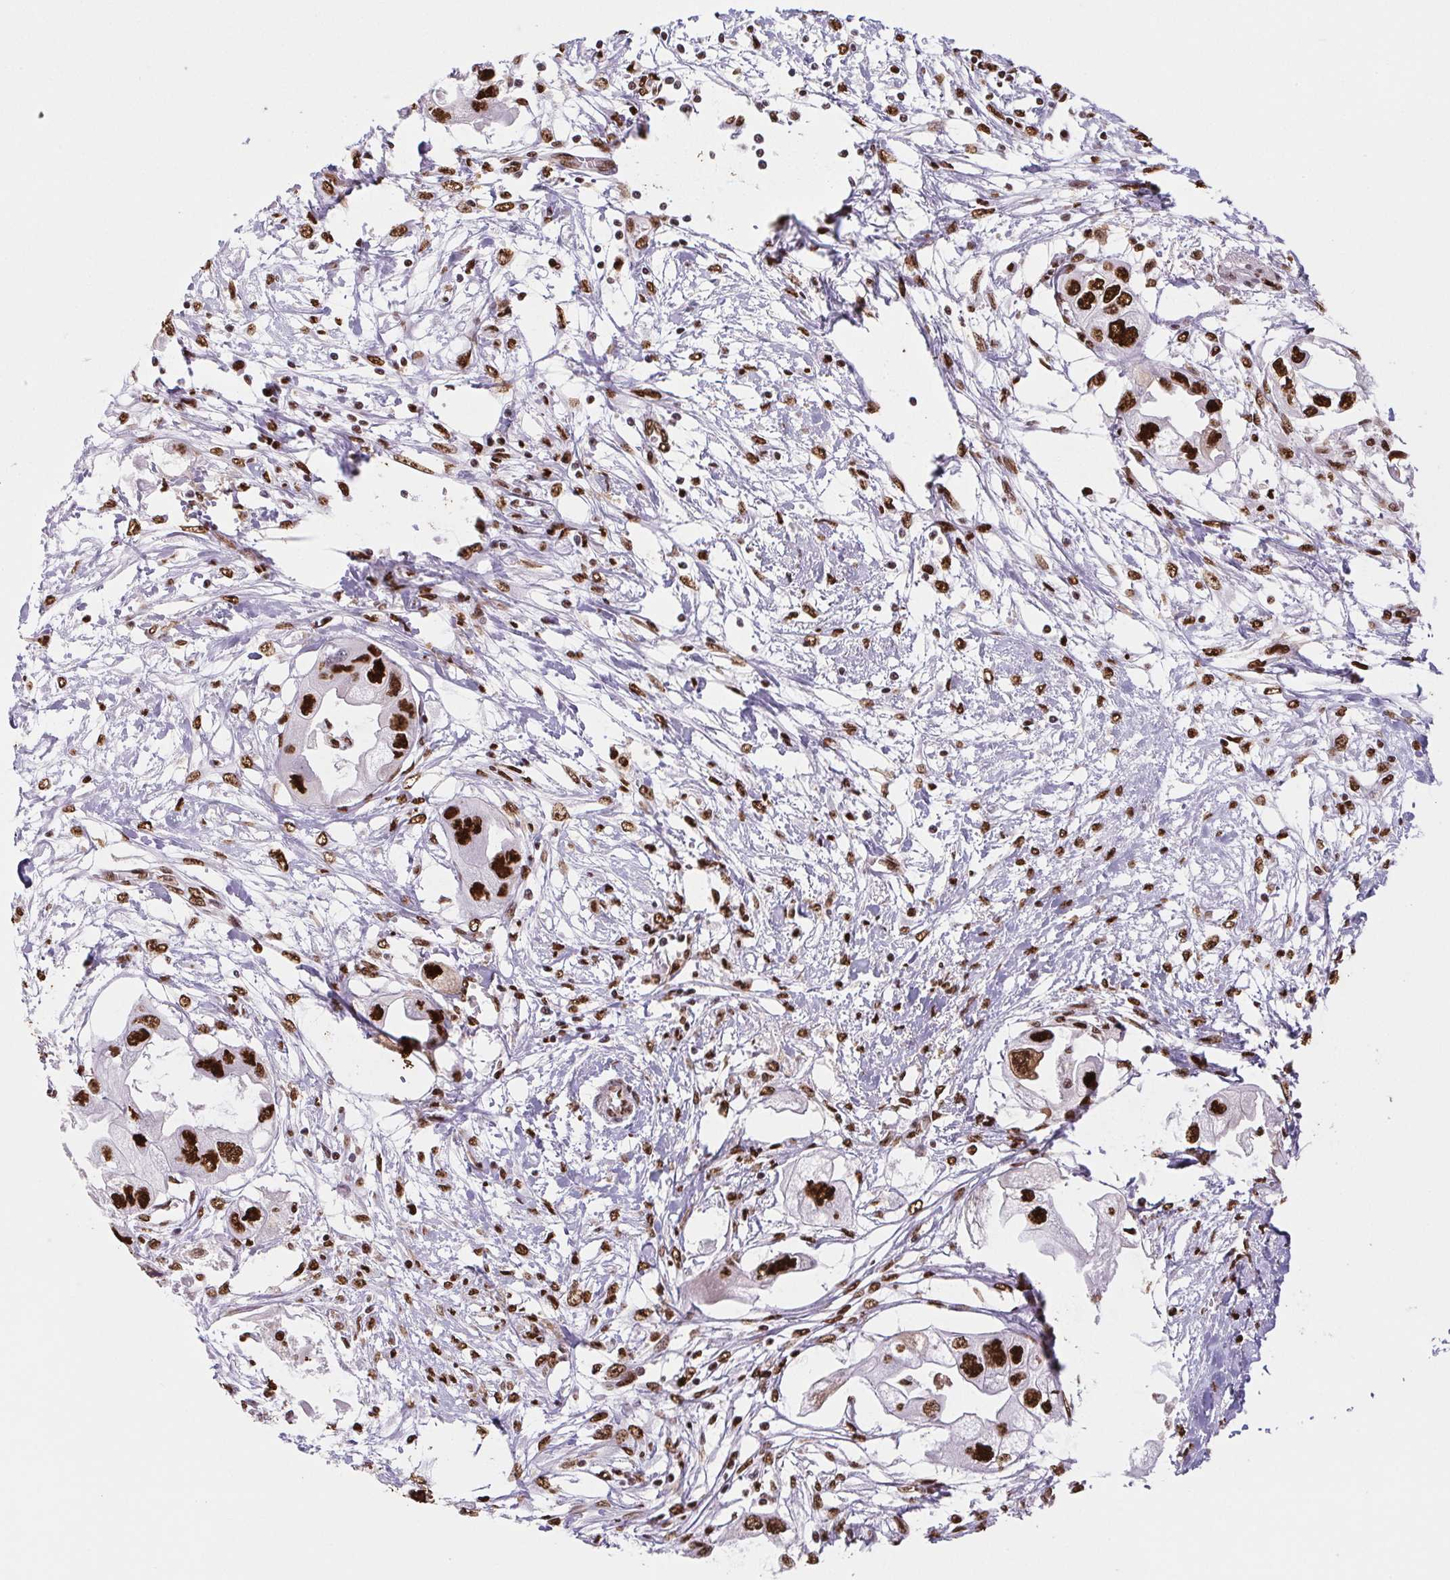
{"staining": {"intensity": "strong", "quantity": ">75%", "location": "nuclear"}, "tissue": "endometrial cancer", "cell_type": "Tumor cells", "image_type": "cancer", "snomed": [{"axis": "morphology", "description": "Adenocarcinoma, NOS"}, {"axis": "morphology", "description": "Adenocarcinoma, metastatic, NOS"}, {"axis": "topography", "description": "Adipose tissue"}, {"axis": "topography", "description": "Endometrium"}], "caption": "Protein expression by immunohistochemistry shows strong nuclear expression in about >75% of tumor cells in endometrial adenocarcinoma. The protein of interest is stained brown, and the nuclei are stained in blue (DAB (3,3'-diaminobenzidine) IHC with brightfield microscopy, high magnification).", "gene": "SET", "patient": {"sex": "female", "age": 67}}